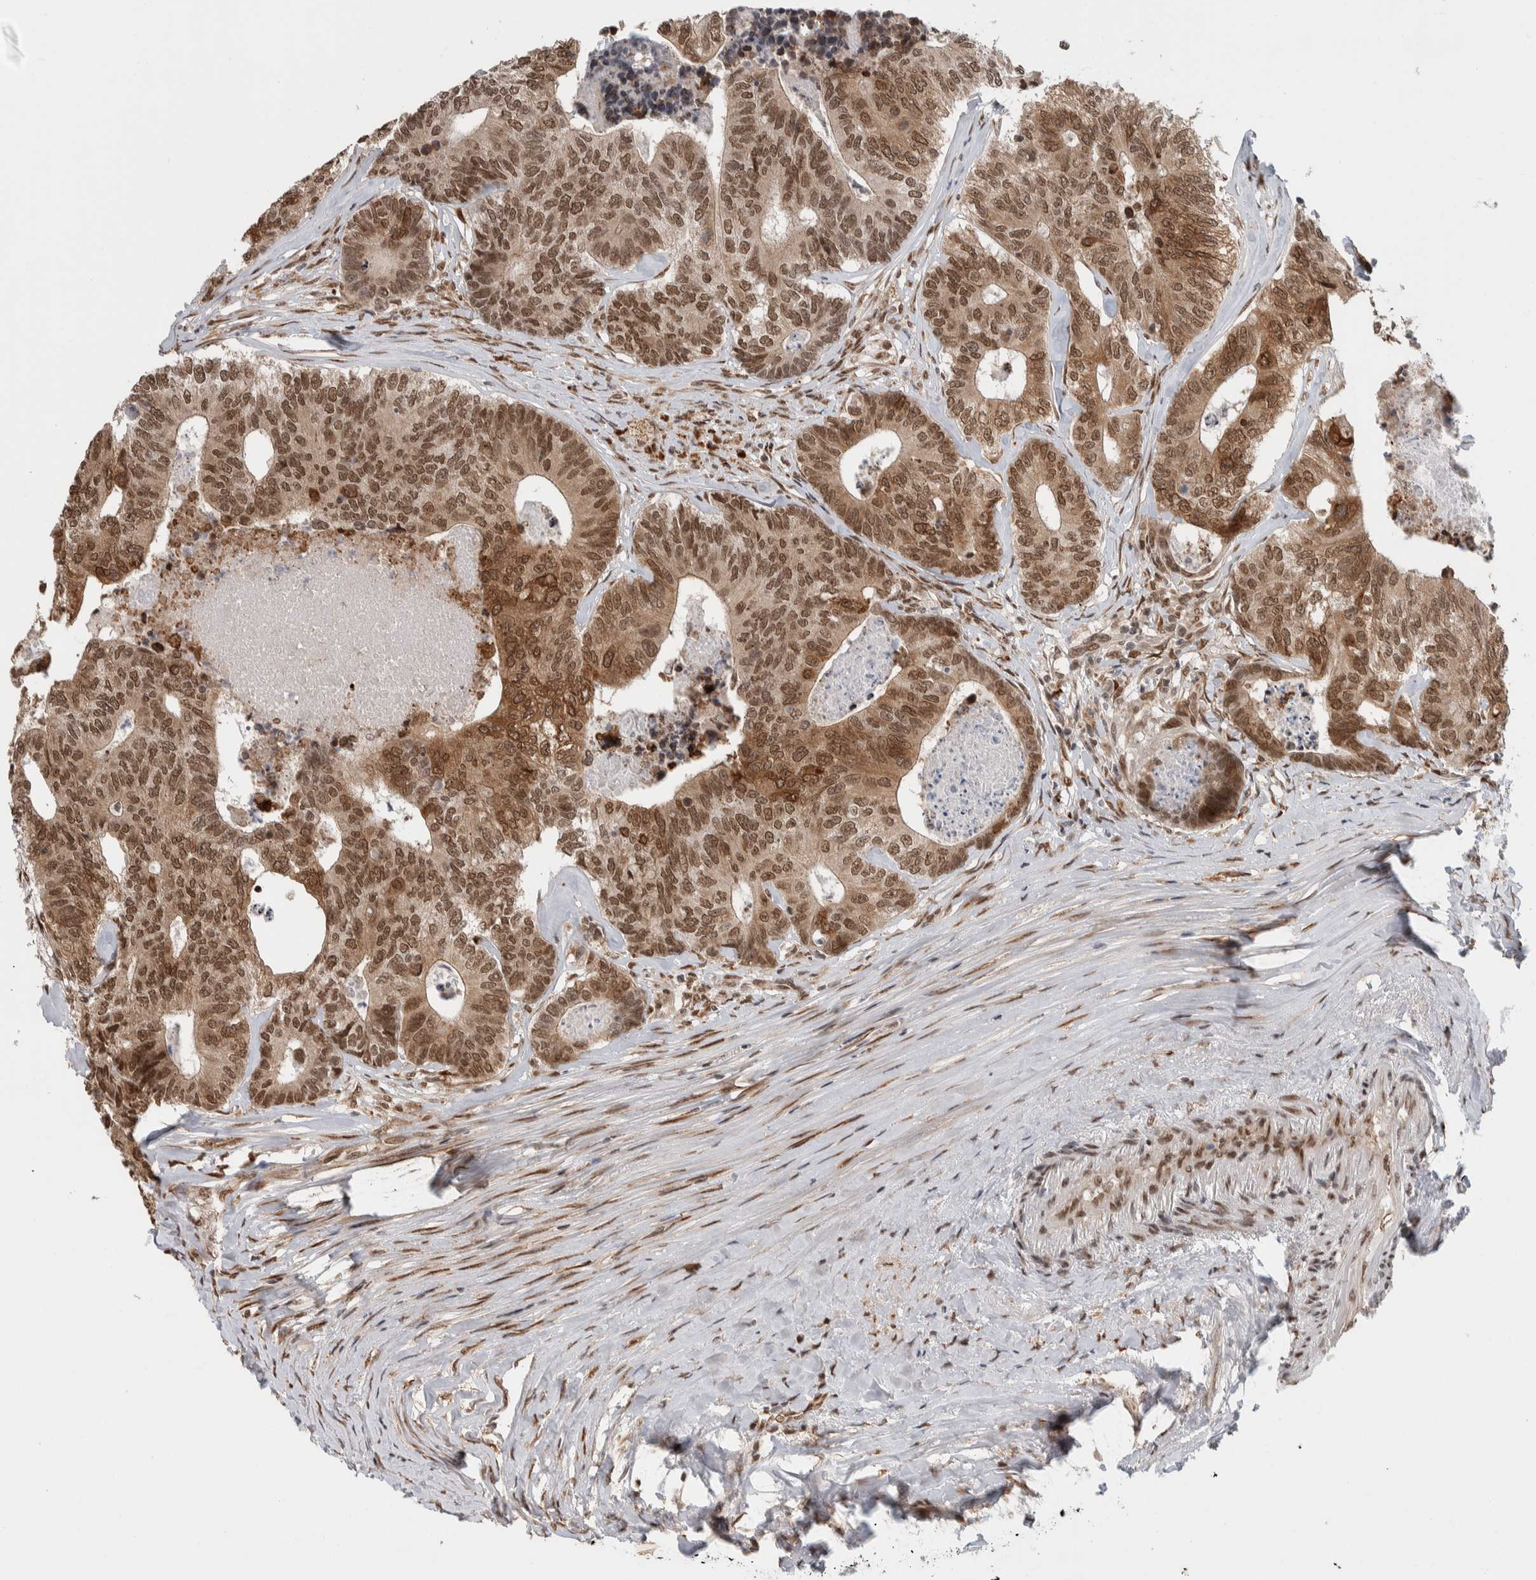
{"staining": {"intensity": "moderate", "quantity": ">75%", "location": "cytoplasmic/membranous,nuclear"}, "tissue": "colorectal cancer", "cell_type": "Tumor cells", "image_type": "cancer", "snomed": [{"axis": "morphology", "description": "Adenocarcinoma, NOS"}, {"axis": "topography", "description": "Colon"}], "caption": "Immunohistochemical staining of colorectal cancer (adenocarcinoma) reveals moderate cytoplasmic/membranous and nuclear protein expression in about >75% of tumor cells.", "gene": "TNRC18", "patient": {"sex": "female", "age": 67}}